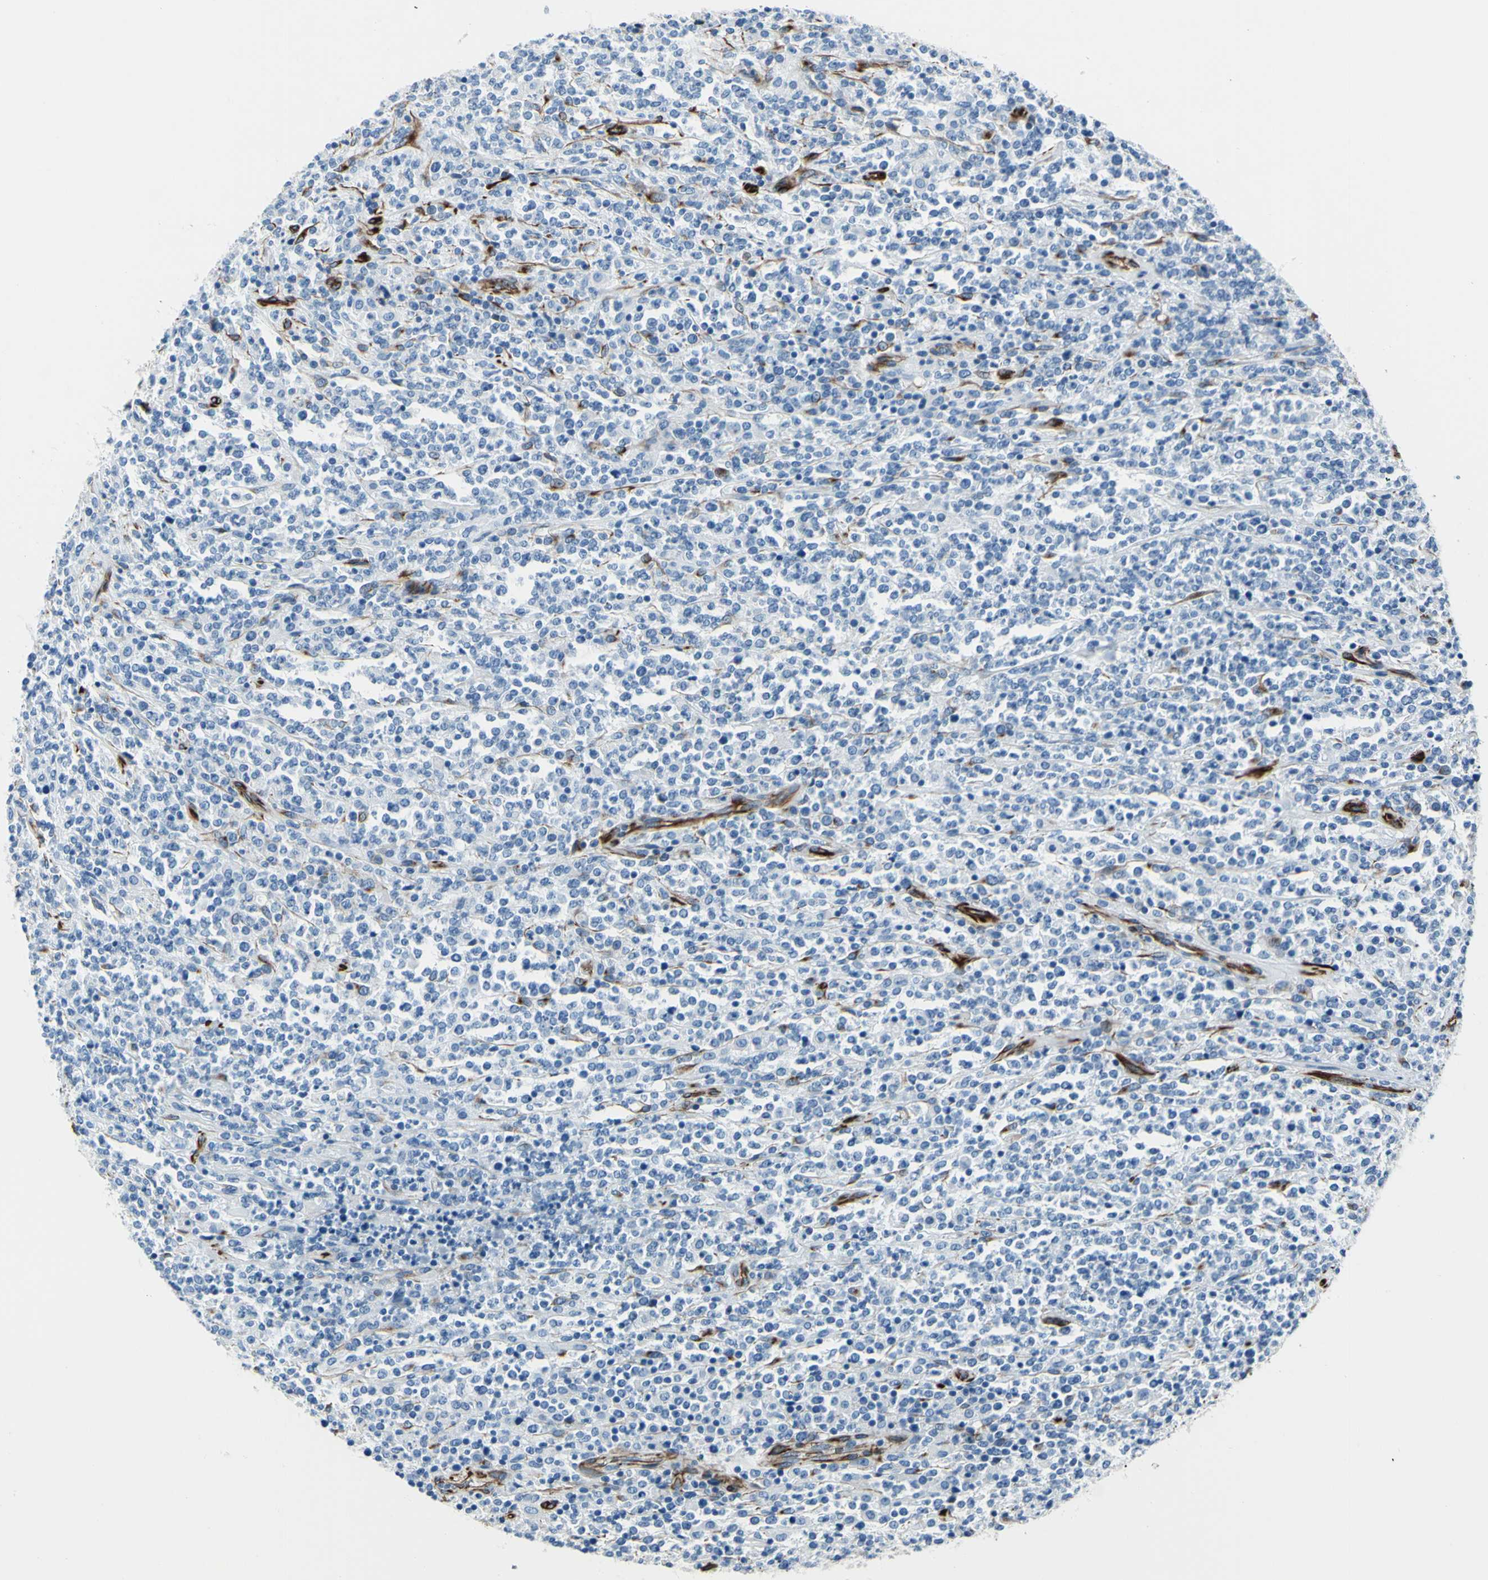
{"staining": {"intensity": "negative", "quantity": "none", "location": "none"}, "tissue": "lymphoma", "cell_type": "Tumor cells", "image_type": "cancer", "snomed": [{"axis": "morphology", "description": "Malignant lymphoma, non-Hodgkin's type, High grade"}, {"axis": "topography", "description": "Soft tissue"}], "caption": "Histopathology image shows no significant protein expression in tumor cells of lymphoma.", "gene": "PTH2R", "patient": {"sex": "male", "age": 18}}